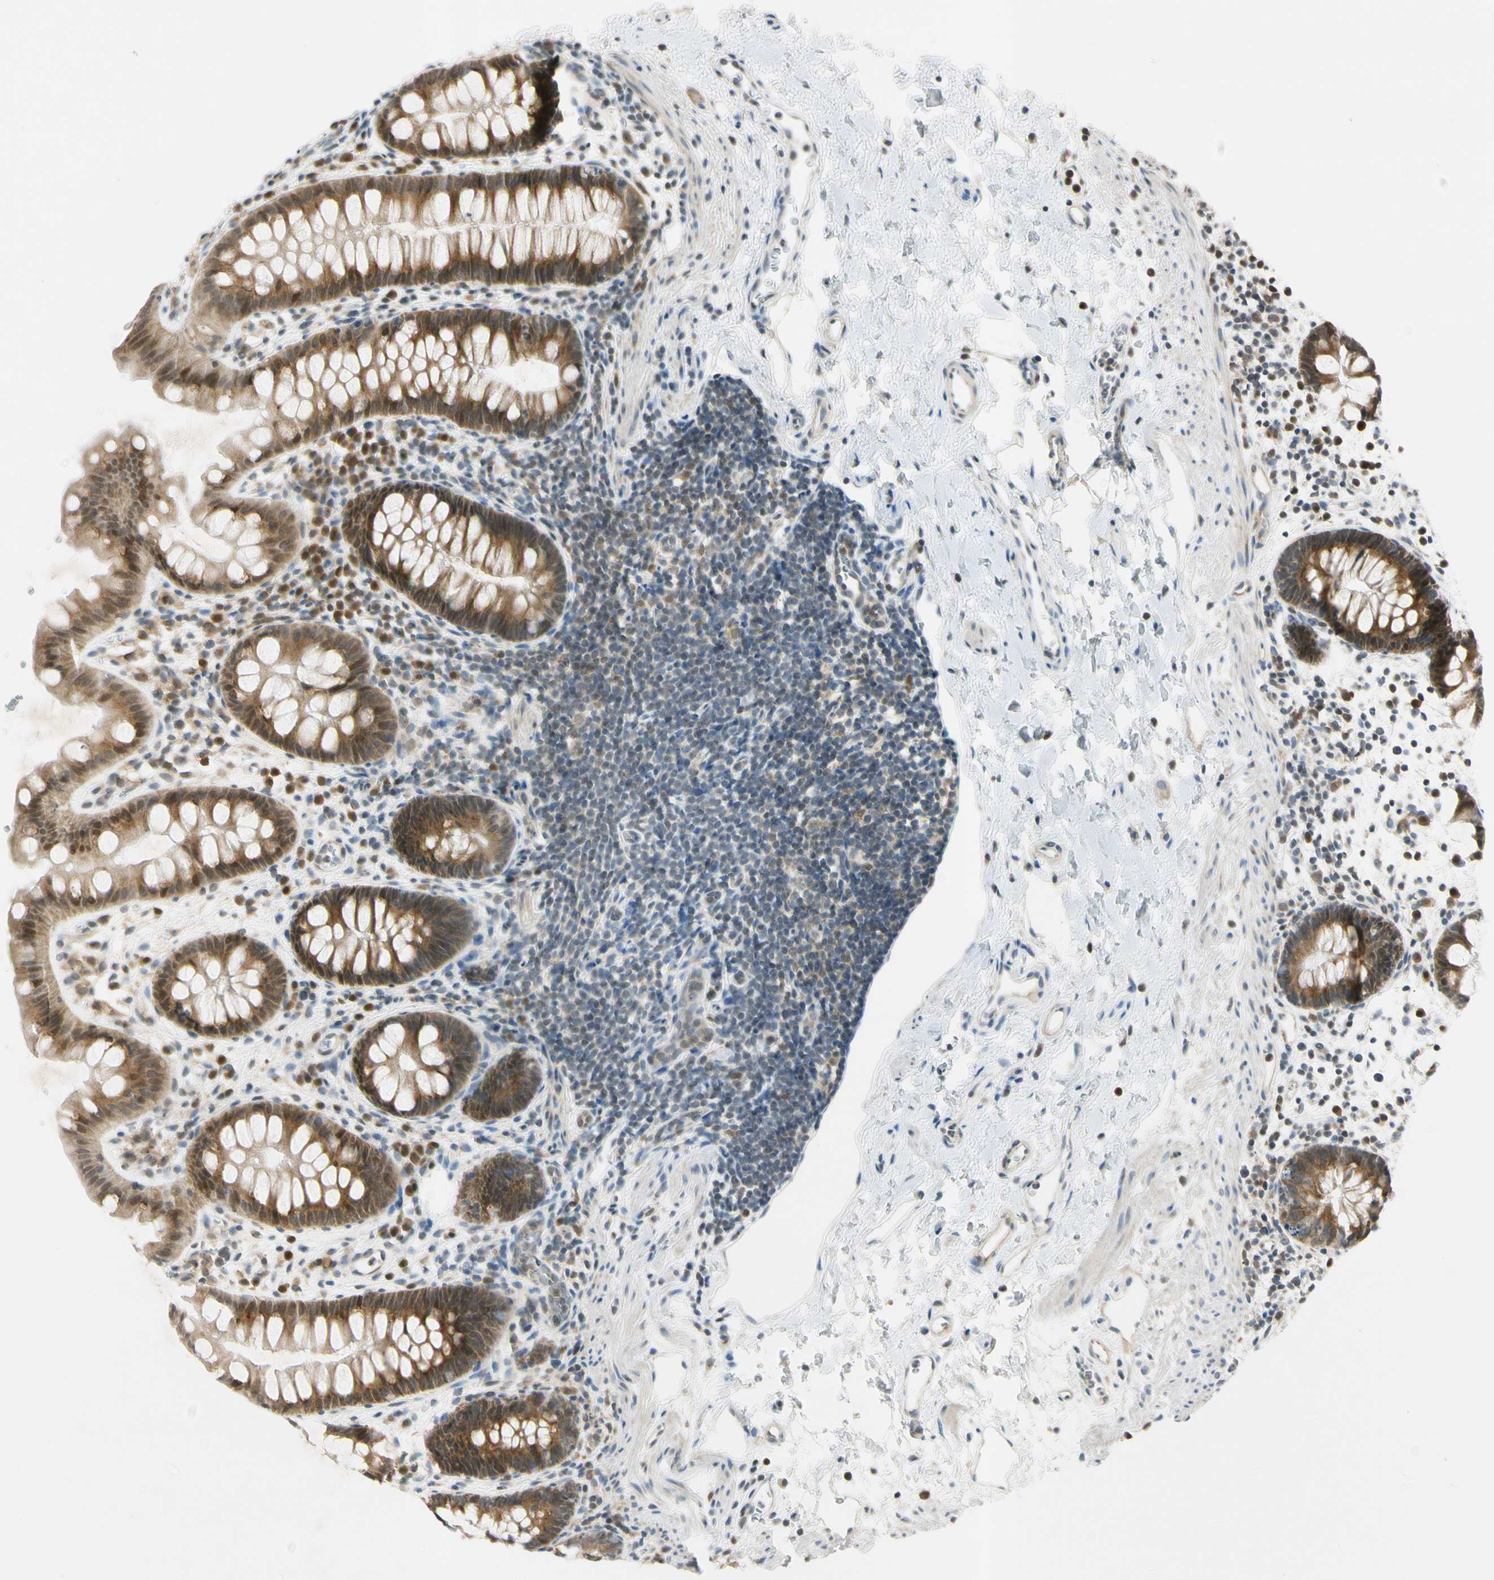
{"staining": {"intensity": "strong", "quantity": ">75%", "location": "cytoplasmic/membranous"}, "tissue": "rectum", "cell_type": "Glandular cells", "image_type": "normal", "snomed": [{"axis": "morphology", "description": "Normal tissue, NOS"}, {"axis": "topography", "description": "Rectum"}], "caption": "IHC of benign rectum exhibits high levels of strong cytoplasmic/membranous staining in about >75% of glandular cells. (DAB IHC, brown staining for protein, blue staining for nuclei).", "gene": "RPS6KB2", "patient": {"sex": "female", "age": 24}}